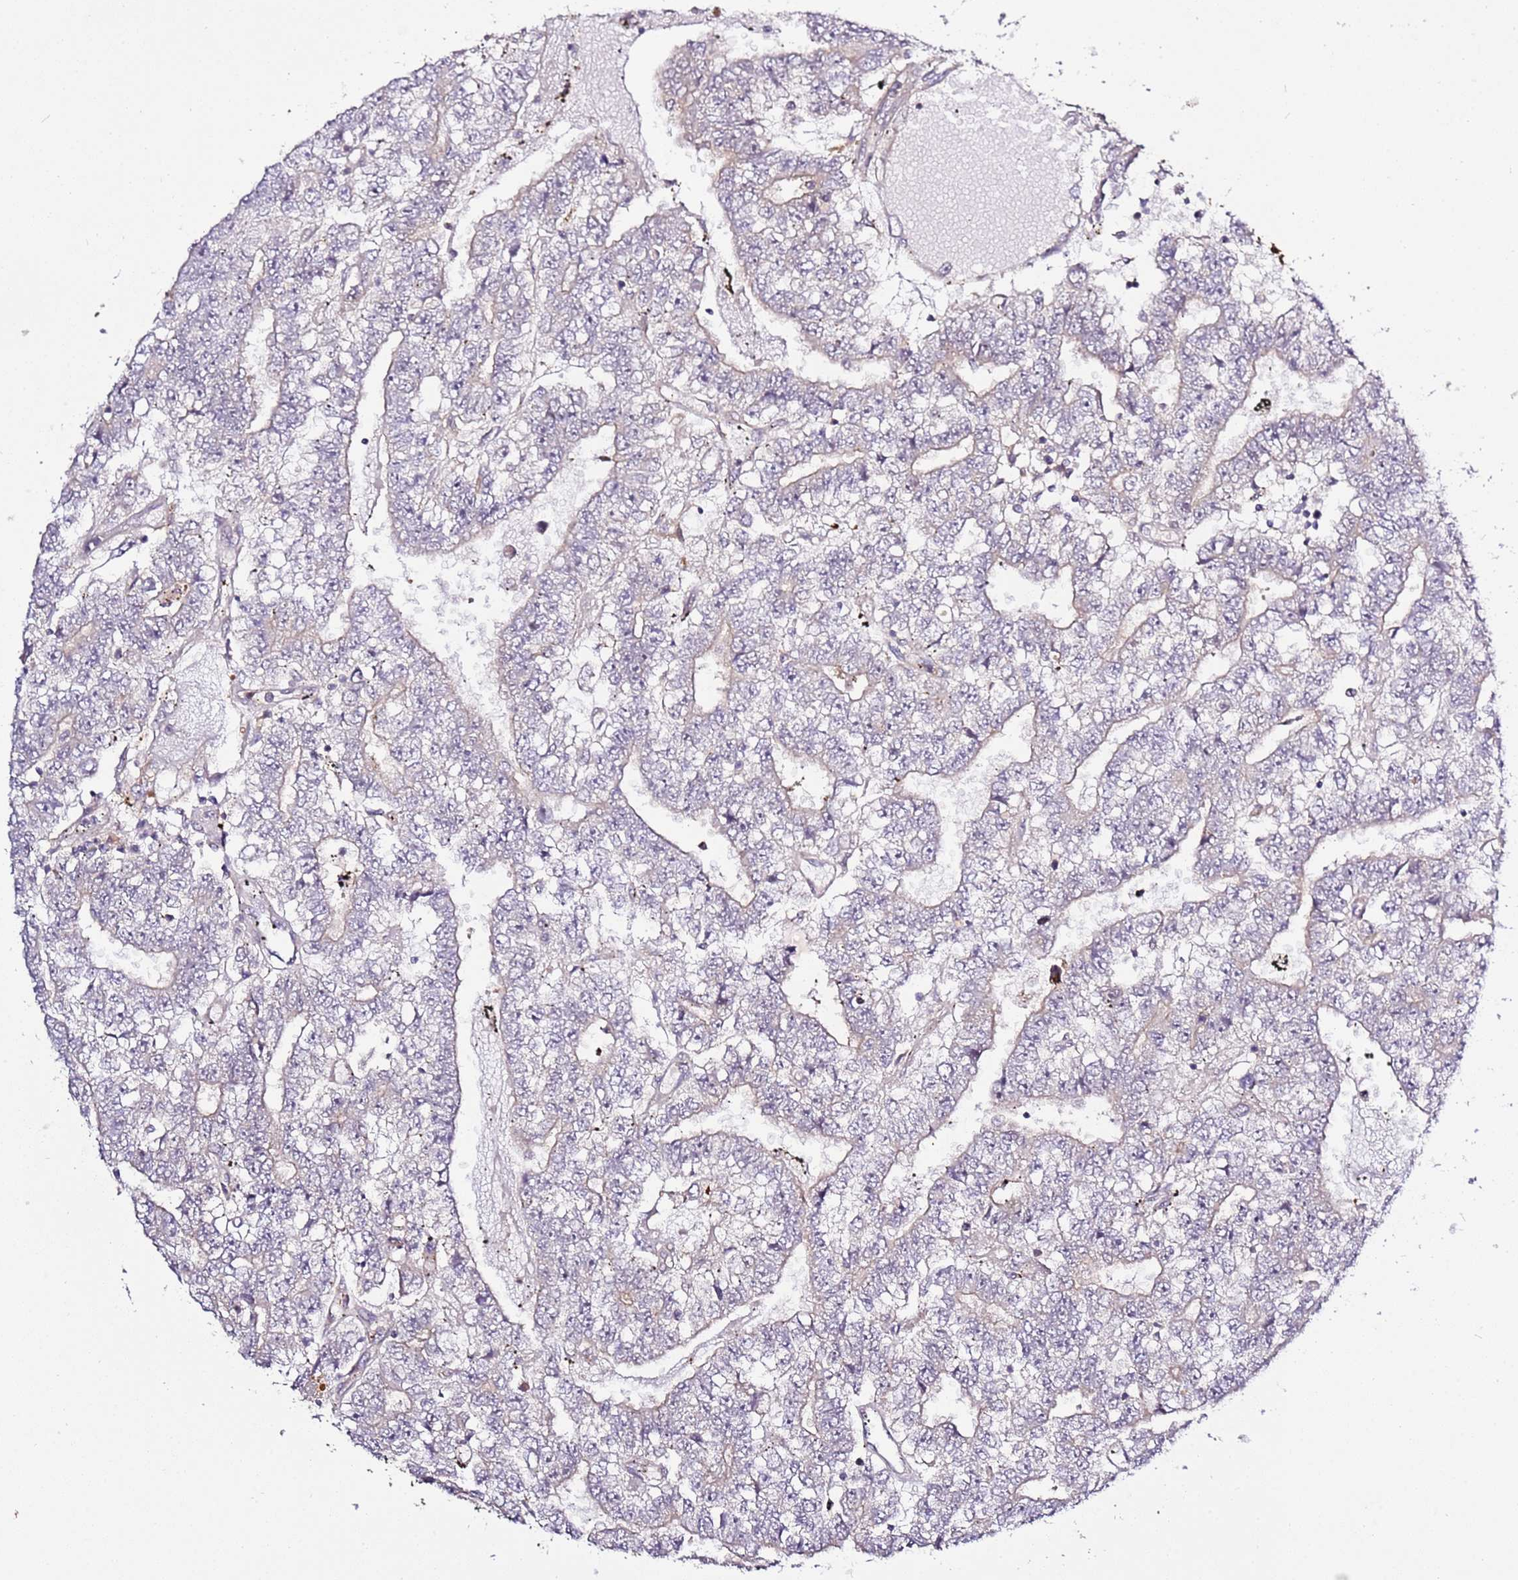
{"staining": {"intensity": "negative", "quantity": "none", "location": "none"}, "tissue": "testis cancer", "cell_type": "Tumor cells", "image_type": "cancer", "snomed": [{"axis": "morphology", "description": "Carcinoma, Embryonal, NOS"}, {"axis": "topography", "description": "Testis"}], "caption": "Tumor cells show no significant positivity in testis cancer. The staining was performed using DAB (3,3'-diaminobenzidine) to visualize the protein expression in brown, while the nuclei were stained in blue with hematoxylin (Magnification: 20x).", "gene": "PVRIG", "patient": {"sex": "male", "age": 25}}